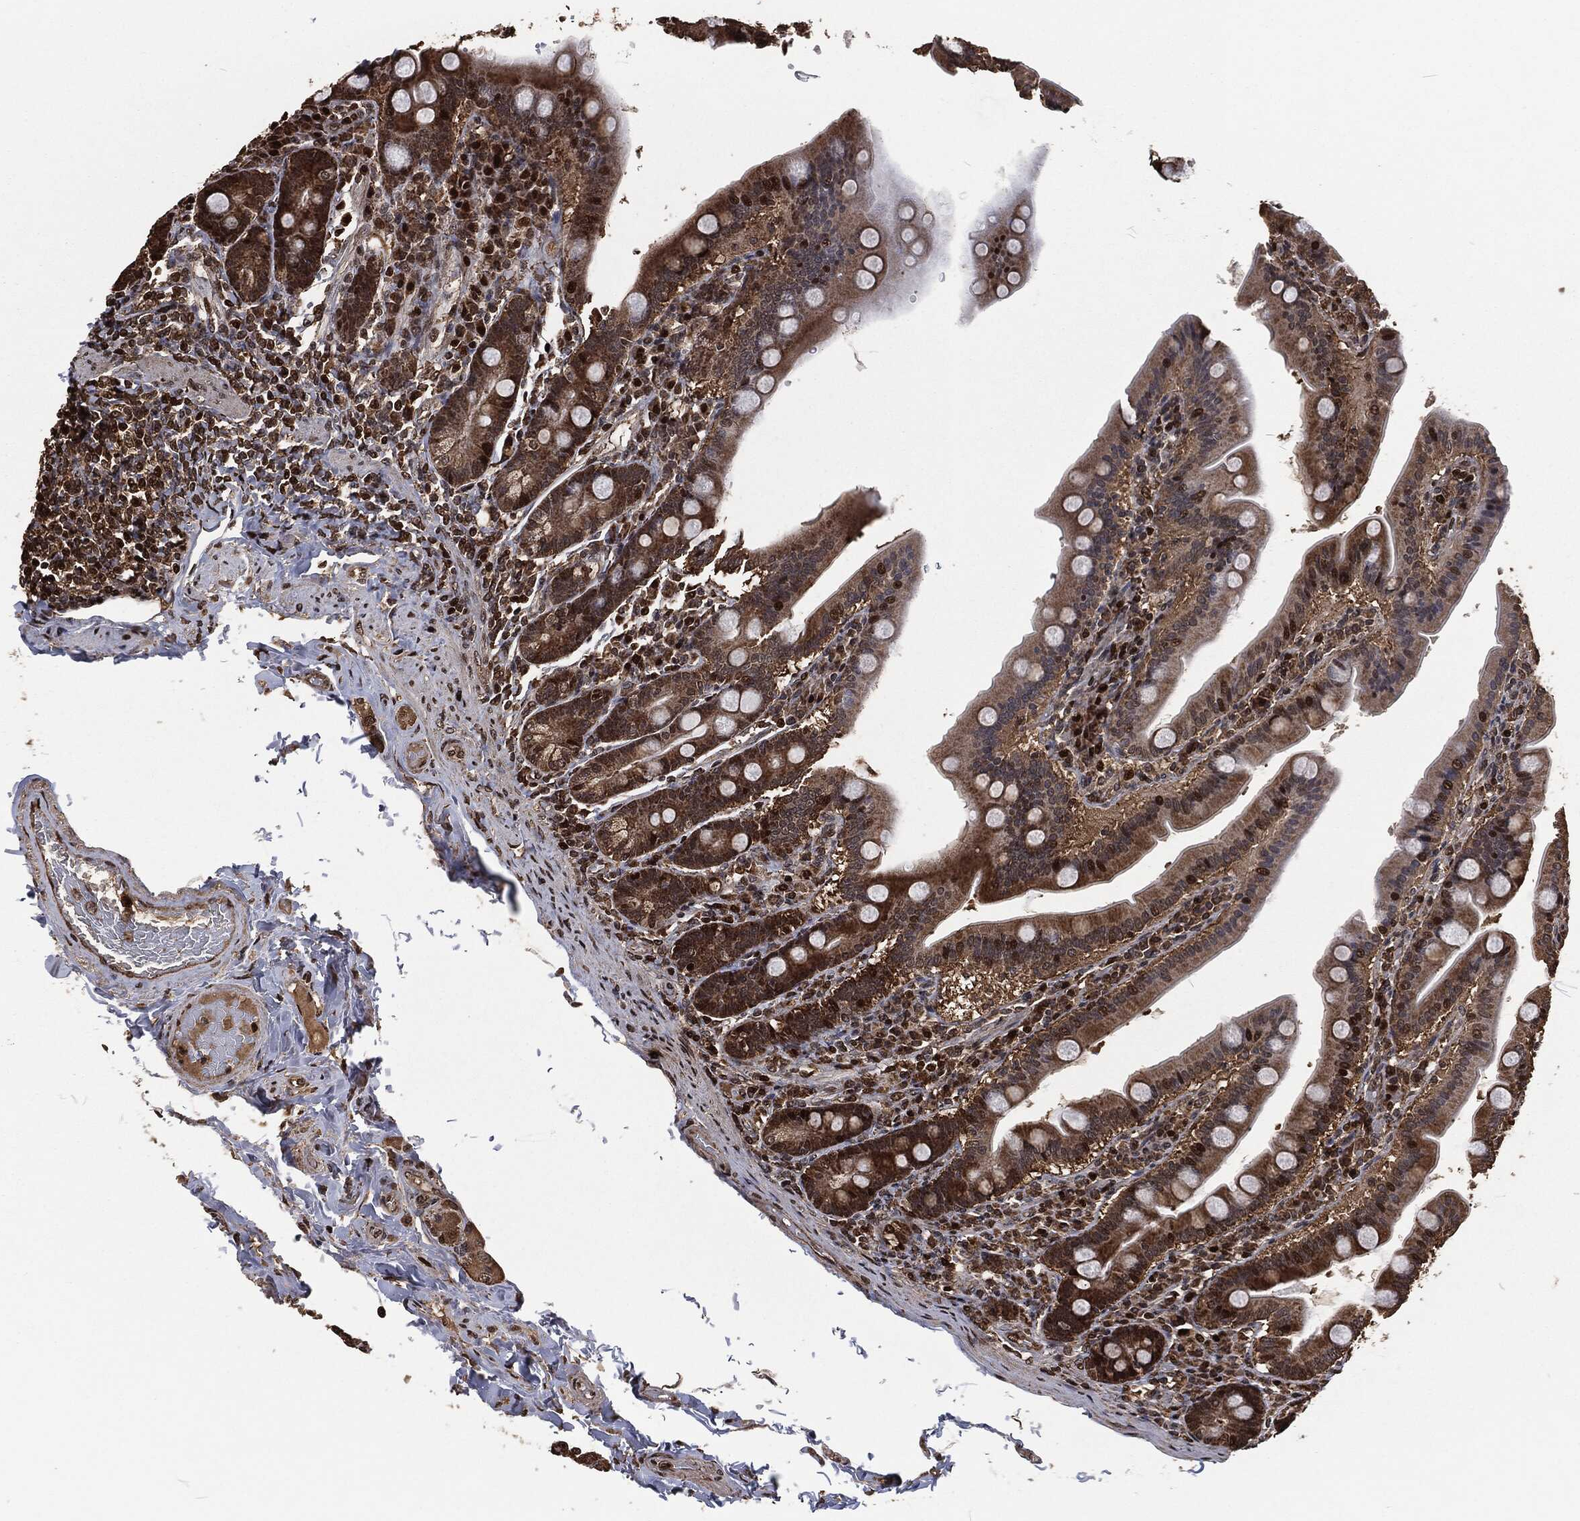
{"staining": {"intensity": "strong", "quantity": "25%-75%", "location": "cytoplasmic/membranous,nuclear"}, "tissue": "small intestine", "cell_type": "Glandular cells", "image_type": "normal", "snomed": [{"axis": "morphology", "description": "Normal tissue, NOS"}, {"axis": "topography", "description": "Small intestine"}], "caption": "Protein expression analysis of normal small intestine displays strong cytoplasmic/membranous,nuclear positivity in about 25%-75% of glandular cells.", "gene": "SNAI1", "patient": {"sex": "male", "age": 66}}